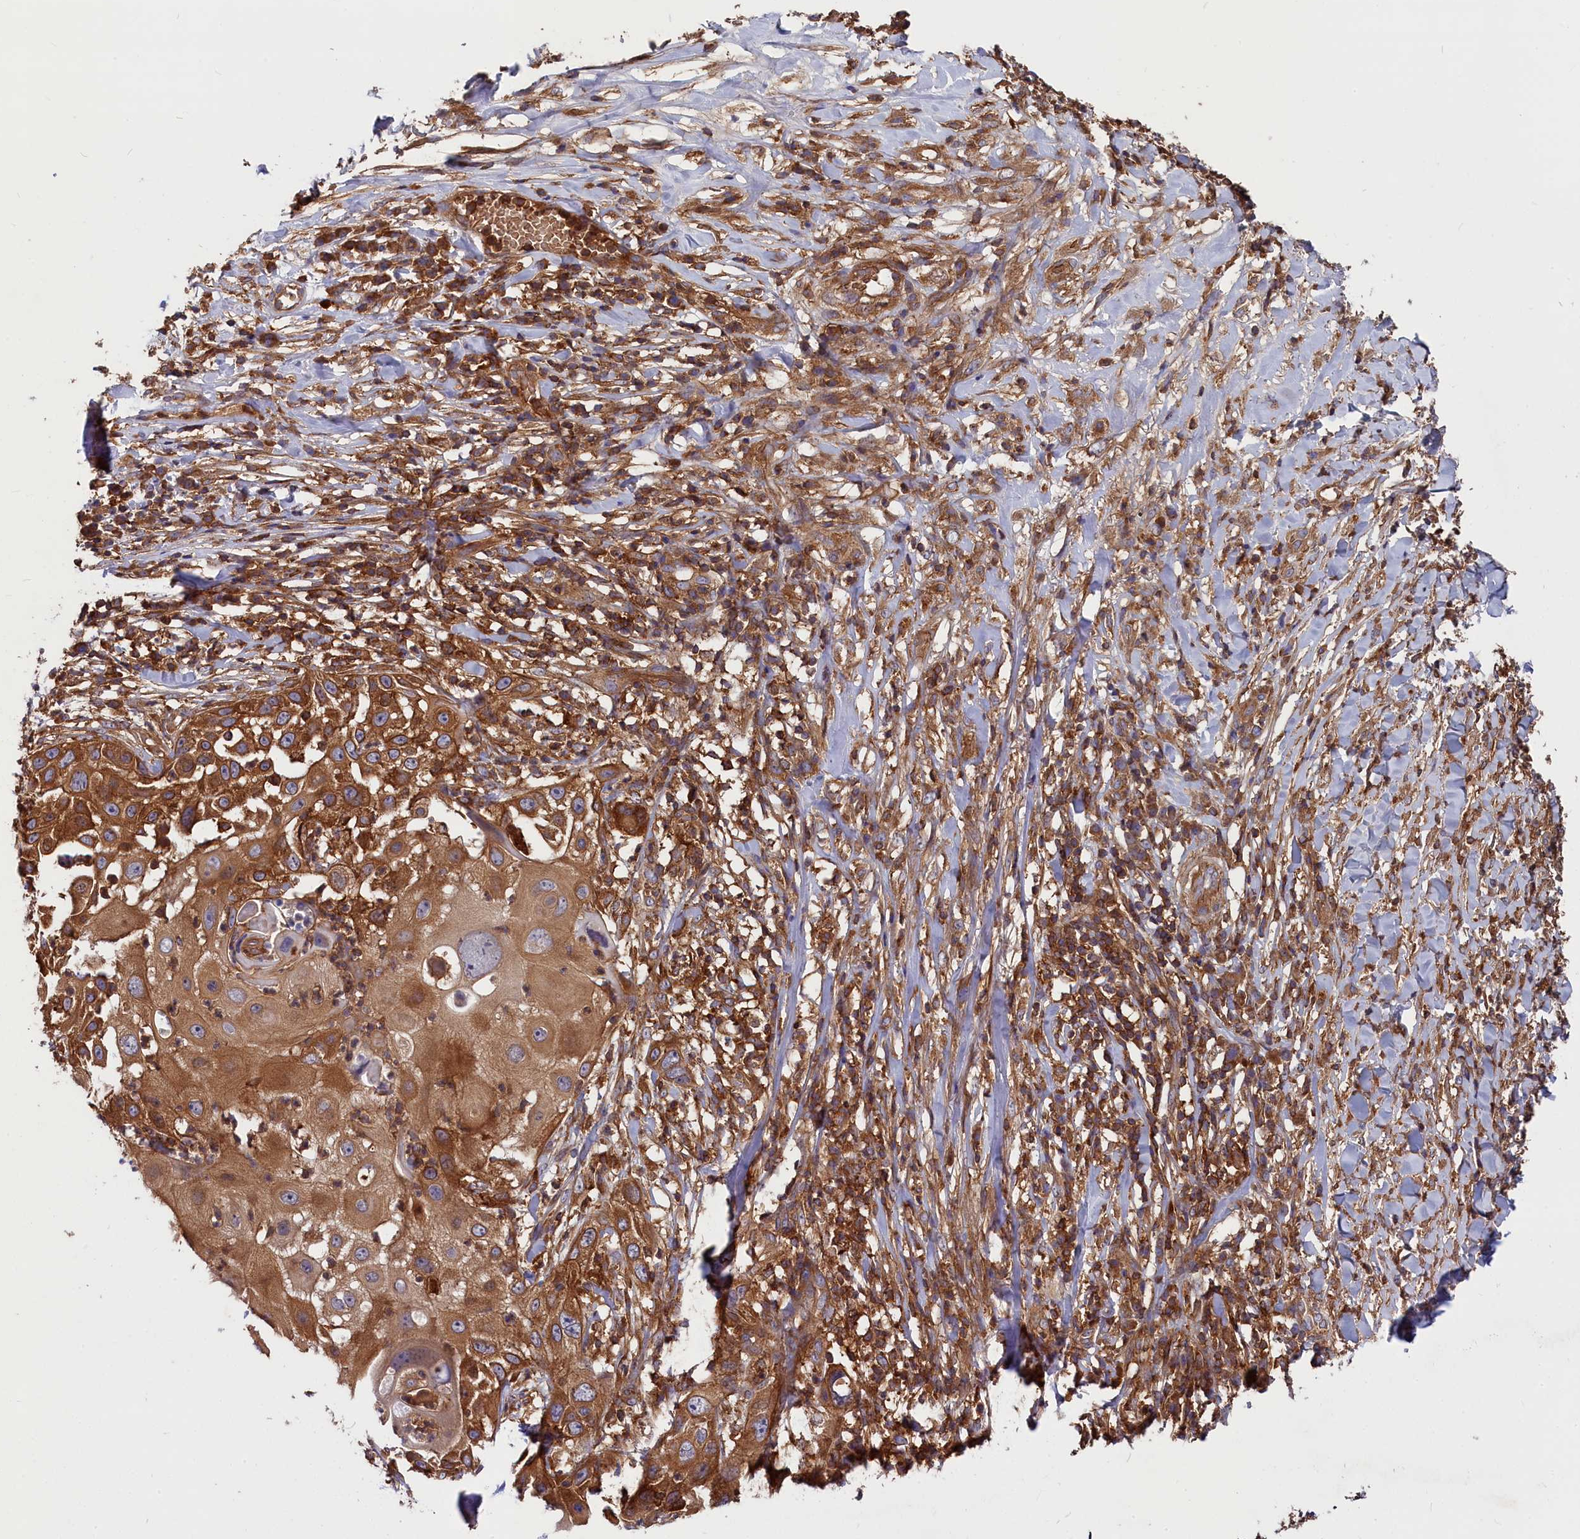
{"staining": {"intensity": "strong", "quantity": ">75%", "location": "cytoplasmic/membranous"}, "tissue": "skin cancer", "cell_type": "Tumor cells", "image_type": "cancer", "snomed": [{"axis": "morphology", "description": "Squamous cell carcinoma, NOS"}, {"axis": "topography", "description": "Skin"}], "caption": "A brown stain labels strong cytoplasmic/membranous expression of a protein in skin cancer (squamous cell carcinoma) tumor cells.", "gene": "MYO9B", "patient": {"sex": "female", "age": 44}}